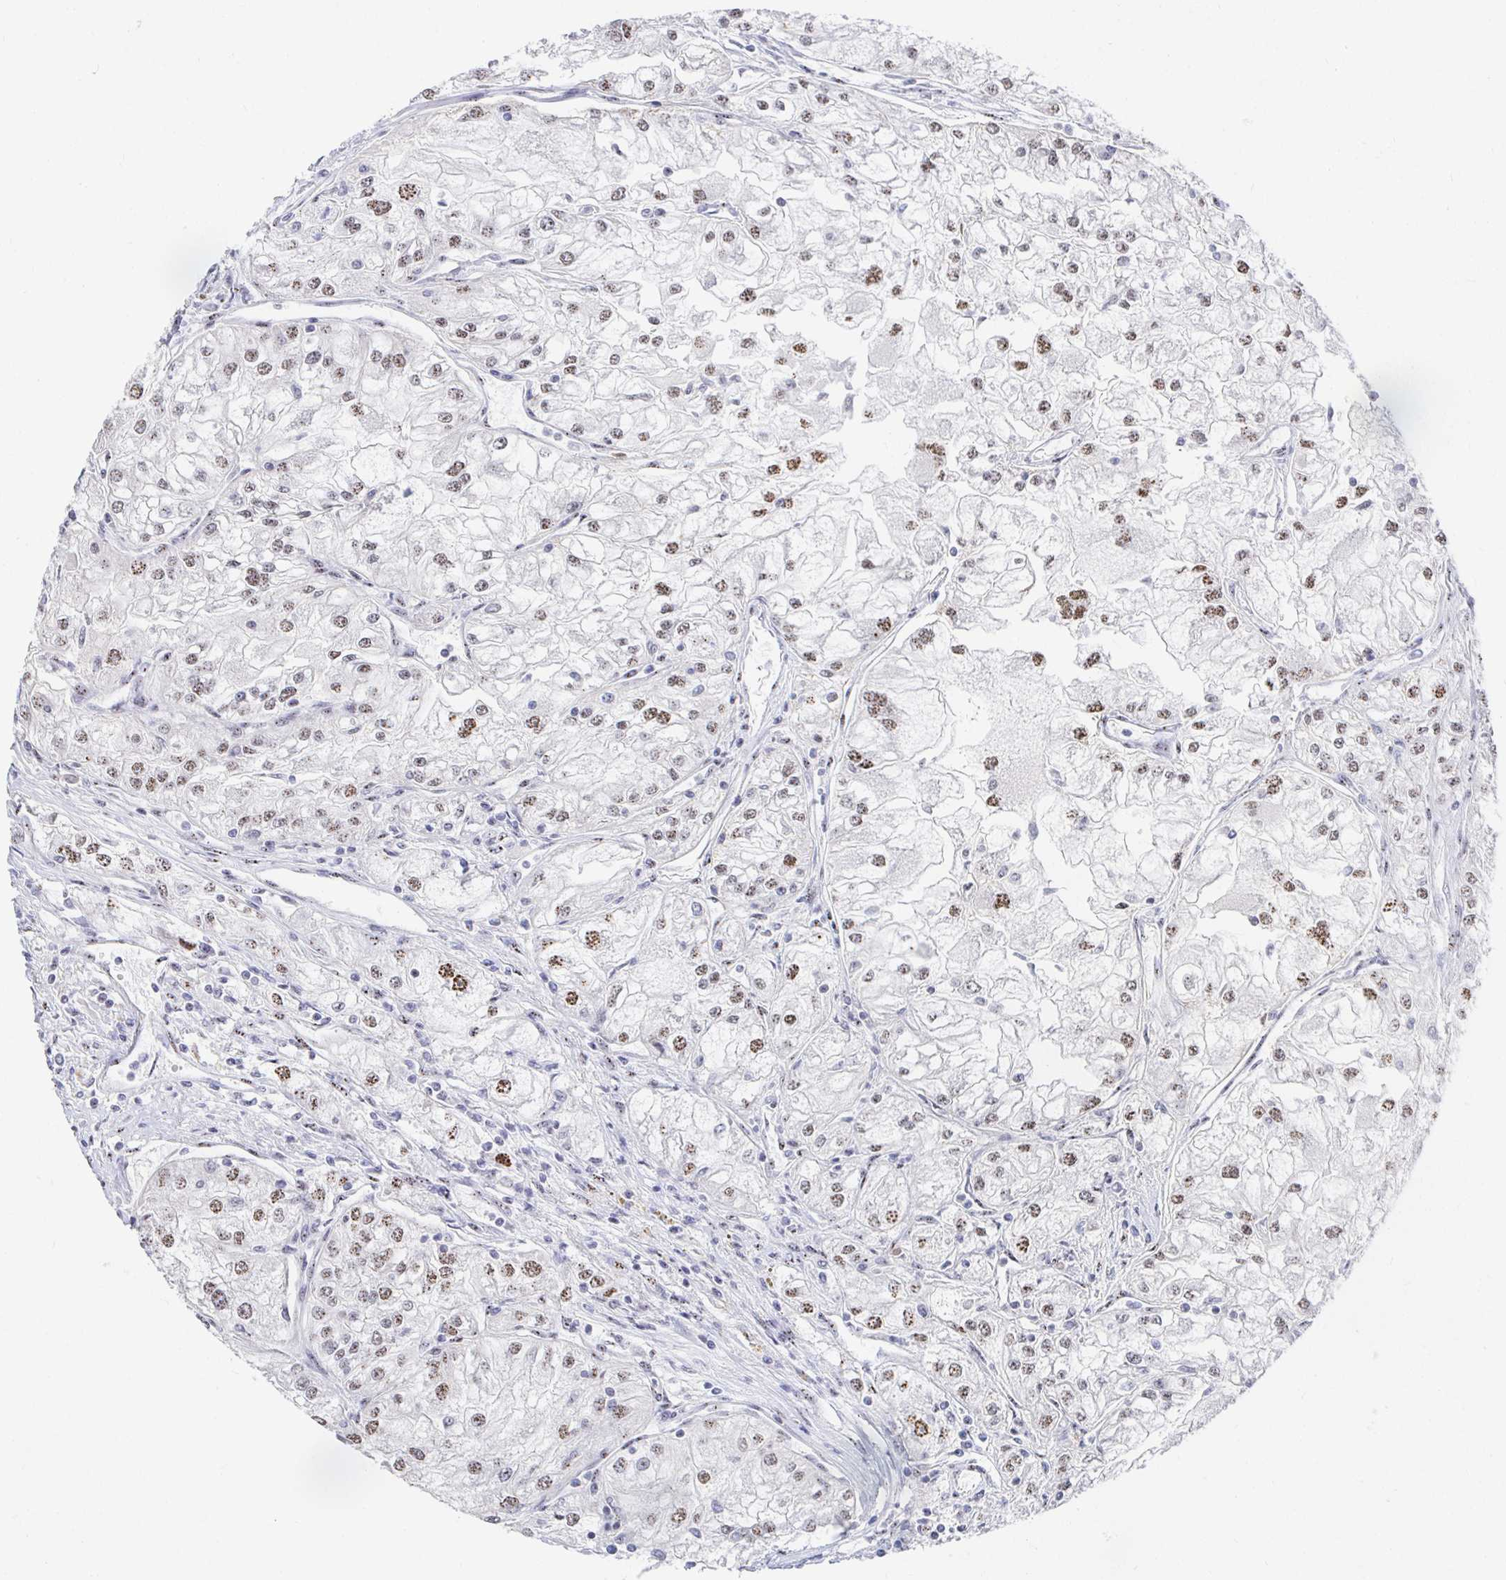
{"staining": {"intensity": "moderate", "quantity": "25%-75%", "location": "nuclear"}, "tissue": "renal cancer", "cell_type": "Tumor cells", "image_type": "cancer", "snomed": [{"axis": "morphology", "description": "Adenocarcinoma, NOS"}, {"axis": "topography", "description": "Kidney"}], "caption": "DAB immunohistochemical staining of renal adenocarcinoma demonstrates moderate nuclear protein positivity in about 25%-75% of tumor cells. (brown staining indicates protein expression, while blue staining denotes nuclei).", "gene": "CLIC3", "patient": {"sex": "female", "age": 72}}